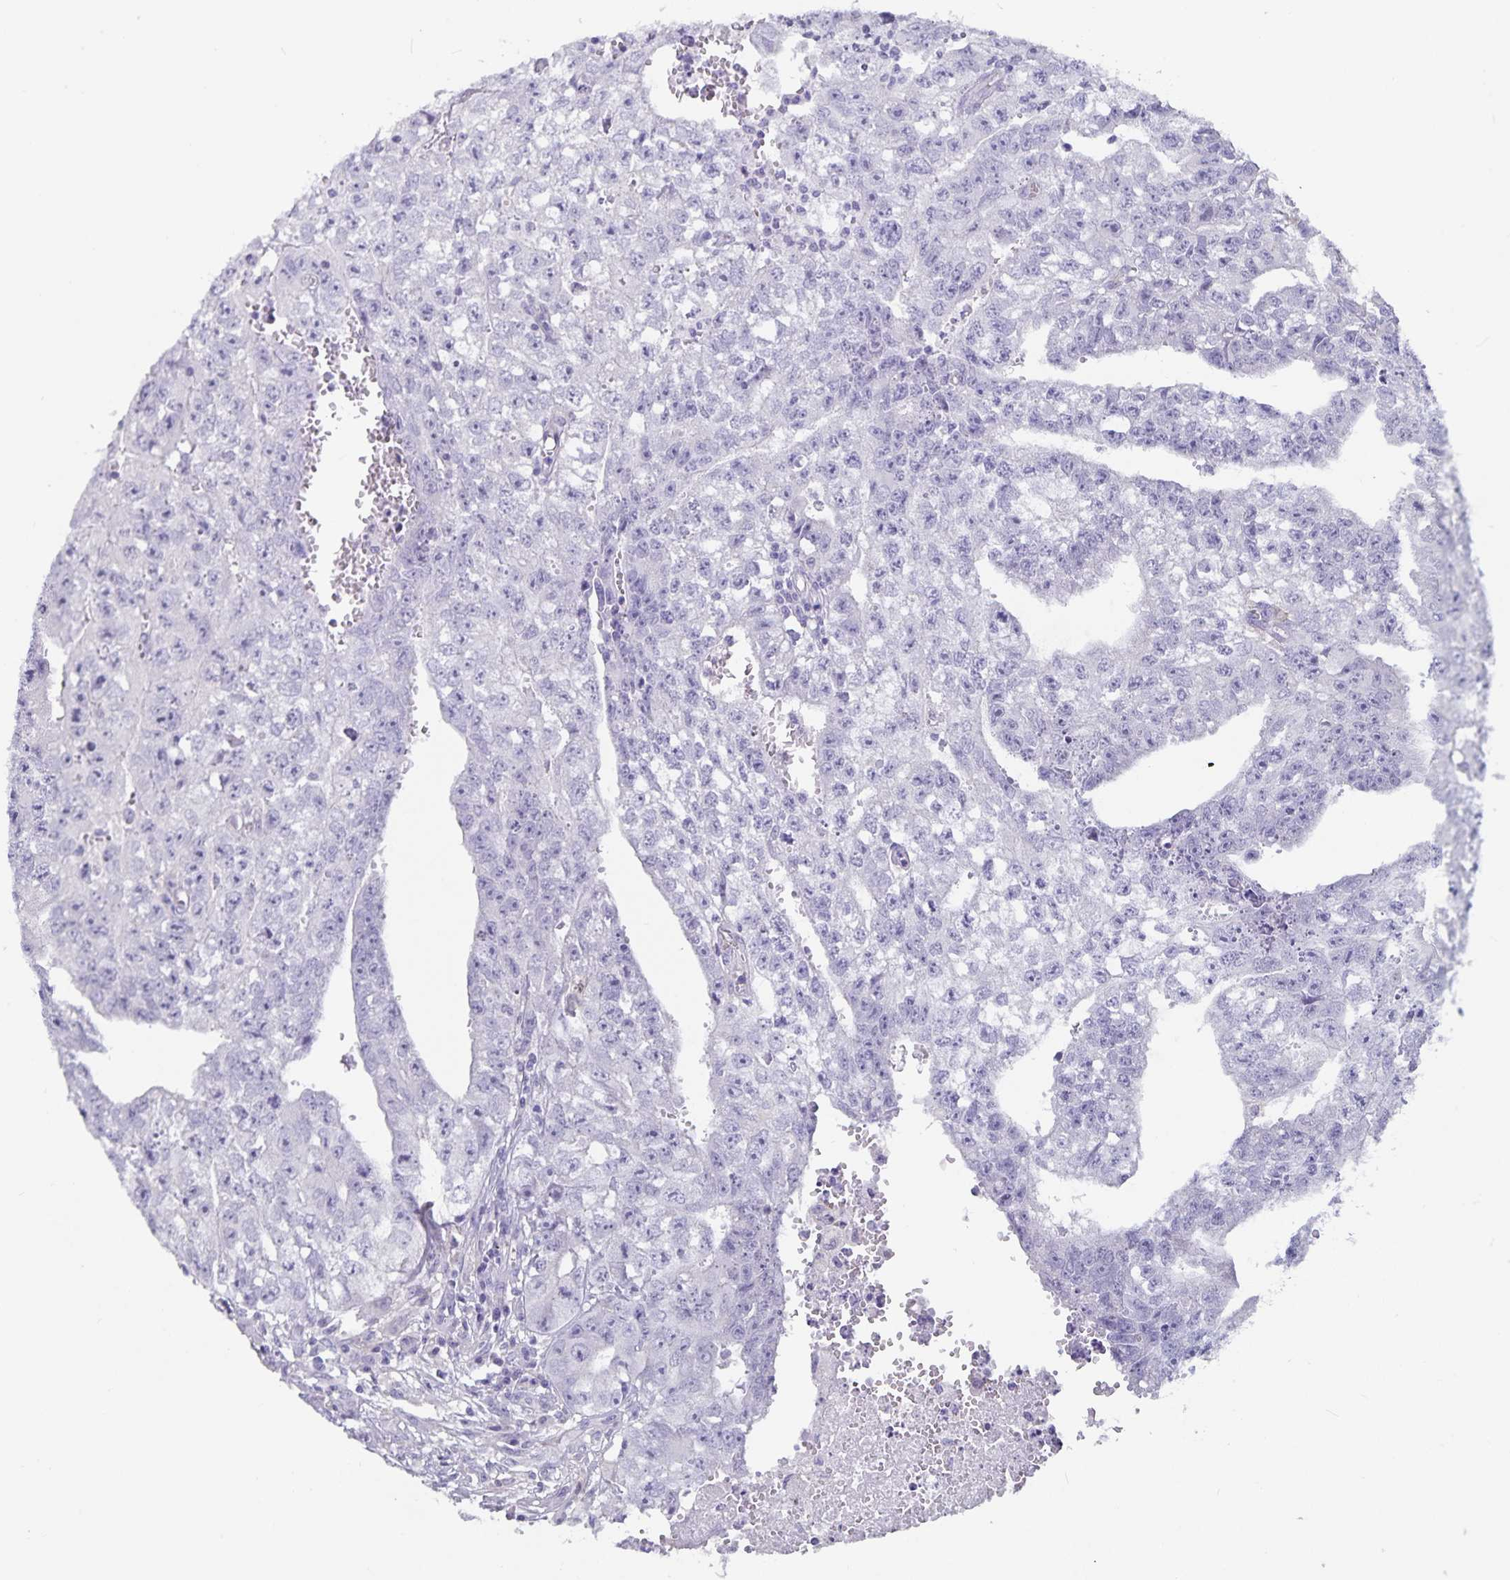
{"staining": {"intensity": "negative", "quantity": "none", "location": "none"}, "tissue": "testis cancer", "cell_type": "Tumor cells", "image_type": "cancer", "snomed": [{"axis": "morphology", "description": "Carcinoma, Embryonal, NOS"}, {"axis": "morphology", "description": "Teratoma, malignant, NOS"}, {"axis": "topography", "description": "Testis"}], "caption": "Immunohistochemistry of human testis teratoma (malignant) reveals no expression in tumor cells.", "gene": "PLAC1", "patient": {"sex": "male", "age": 24}}